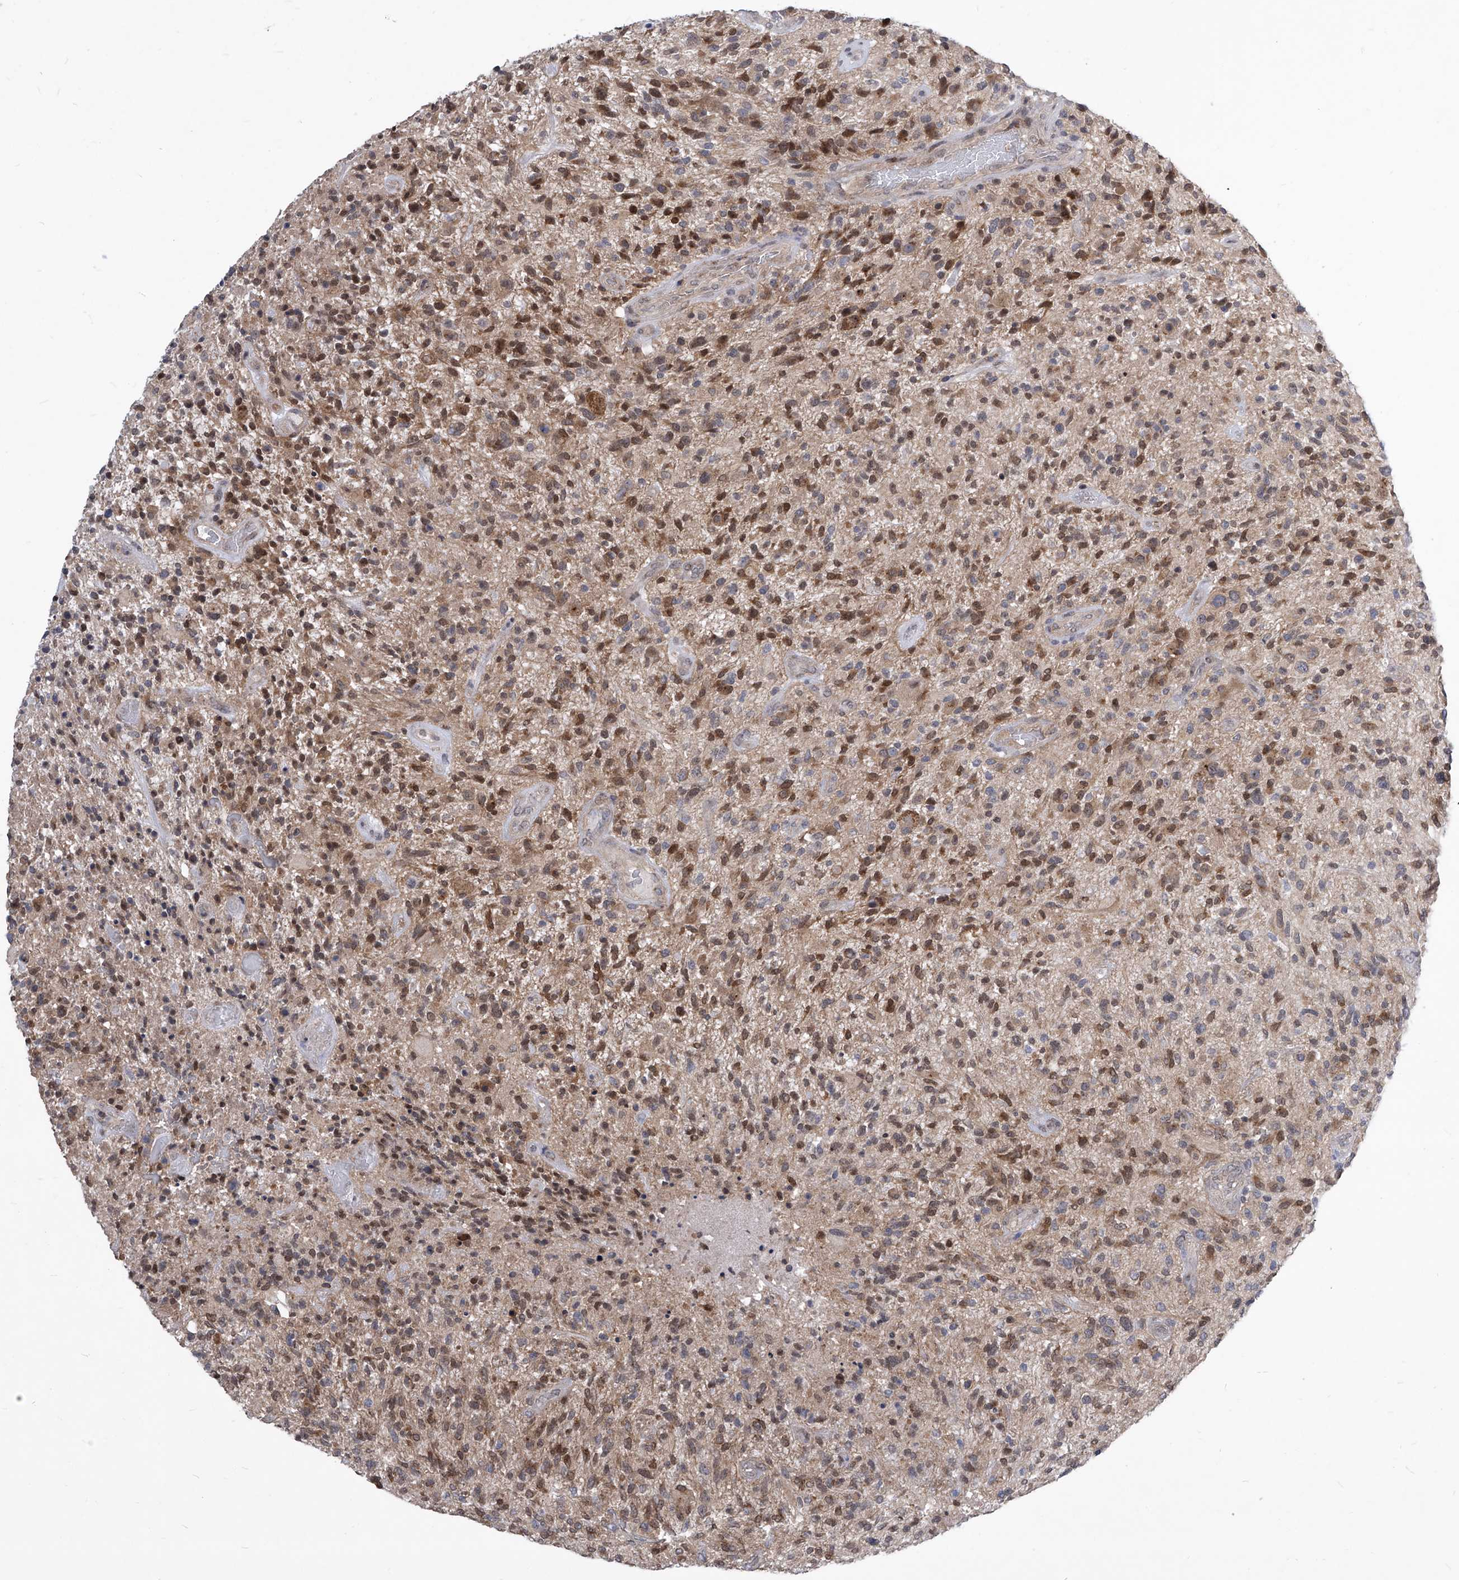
{"staining": {"intensity": "moderate", "quantity": "25%-75%", "location": "cytoplasmic/membranous,nuclear"}, "tissue": "glioma", "cell_type": "Tumor cells", "image_type": "cancer", "snomed": [{"axis": "morphology", "description": "Glioma, malignant, High grade"}, {"axis": "topography", "description": "Brain"}], "caption": "Brown immunohistochemical staining in high-grade glioma (malignant) exhibits moderate cytoplasmic/membranous and nuclear expression in about 25%-75% of tumor cells.", "gene": "CETN2", "patient": {"sex": "male", "age": 47}}